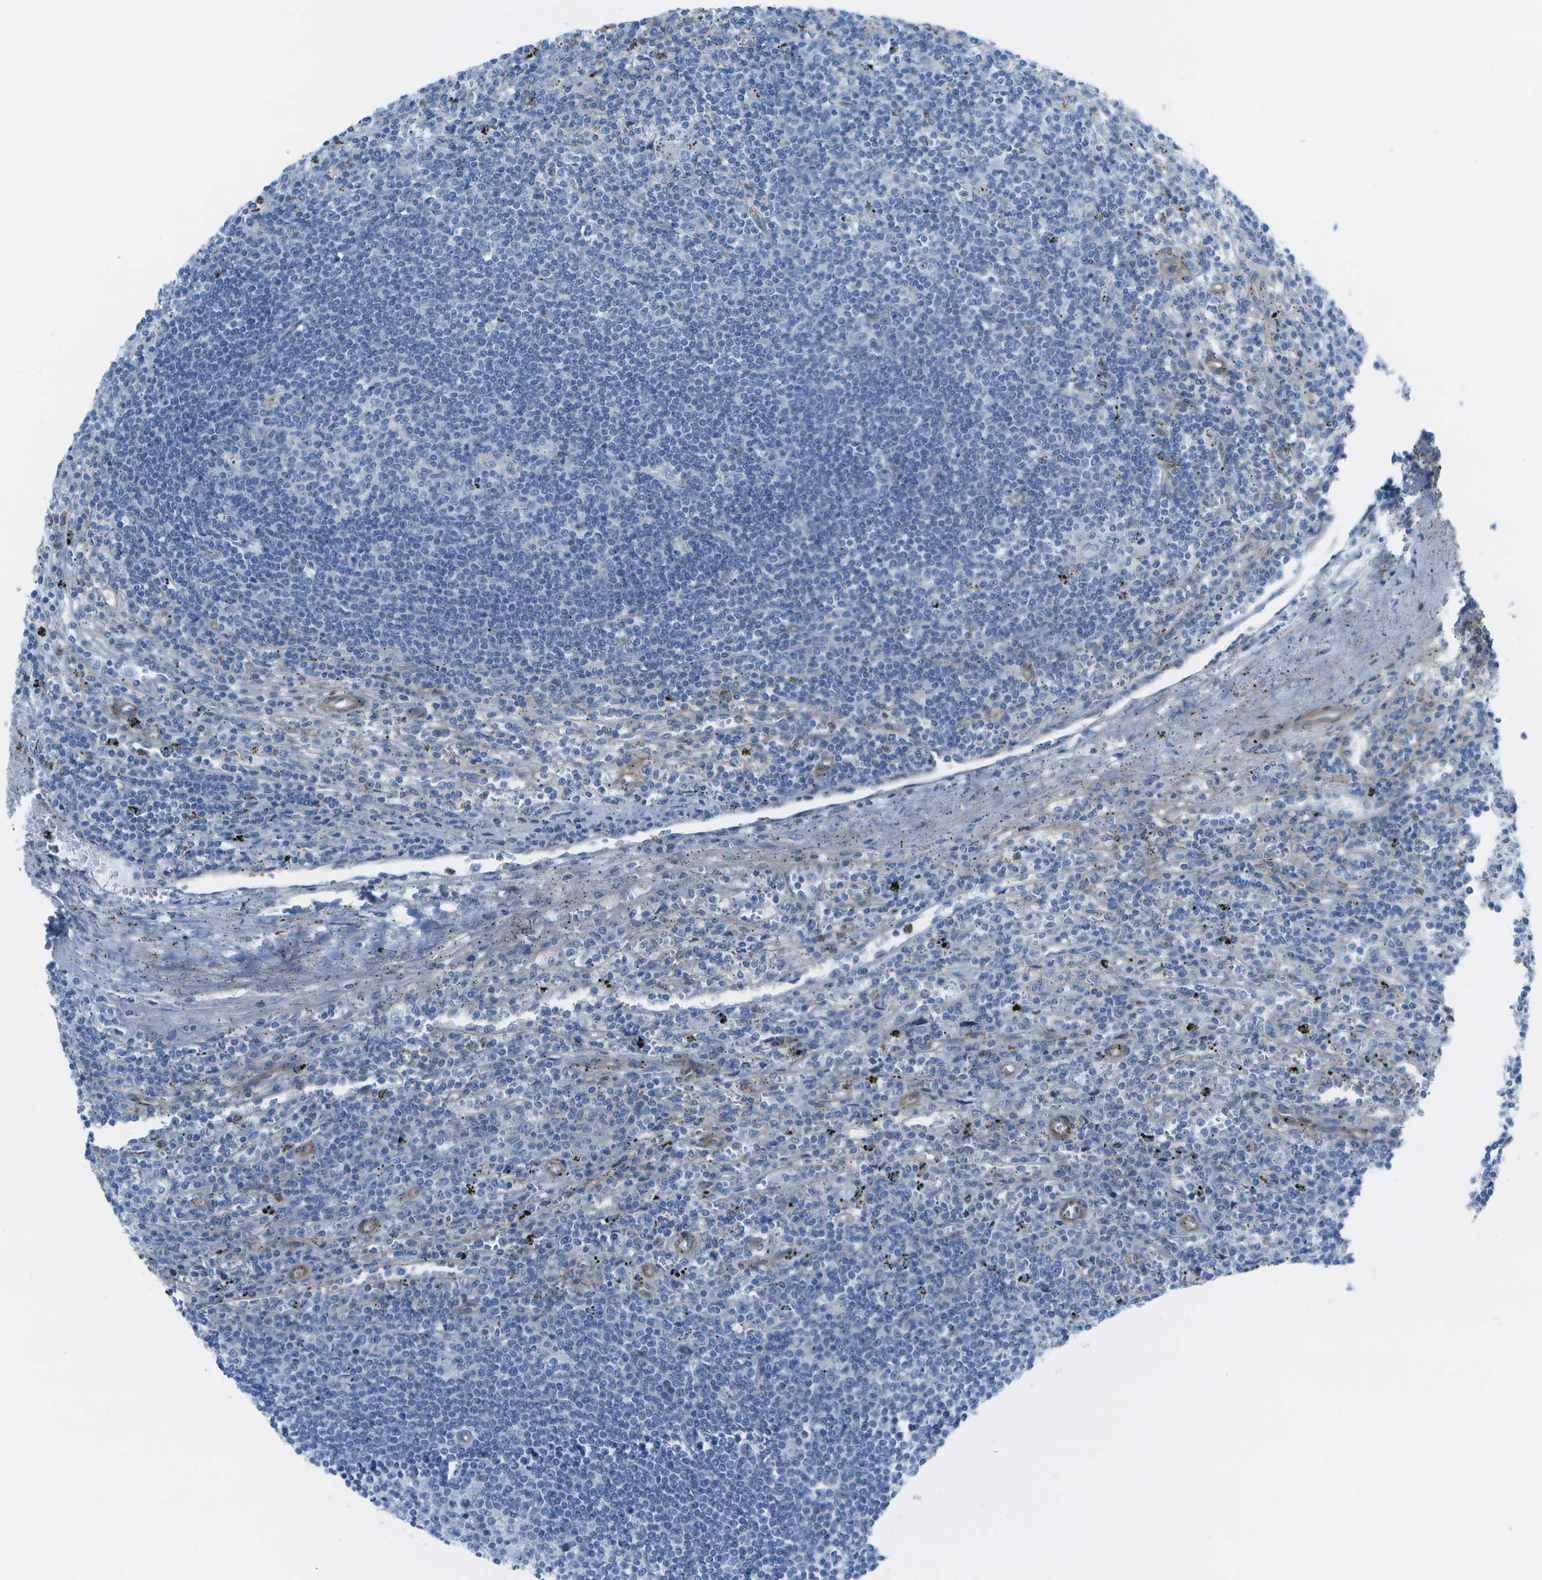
{"staining": {"intensity": "negative", "quantity": "none", "location": "none"}, "tissue": "lymphoma", "cell_type": "Tumor cells", "image_type": "cancer", "snomed": [{"axis": "morphology", "description": "Malignant lymphoma, non-Hodgkin's type, Low grade"}, {"axis": "topography", "description": "Spleen"}], "caption": "This is an immunohistochemistry histopathology image of lymphoma. There is no expression in tumor cells.", "gene": "SORBS3", "patient": {"sex": "male", "age": 76}}